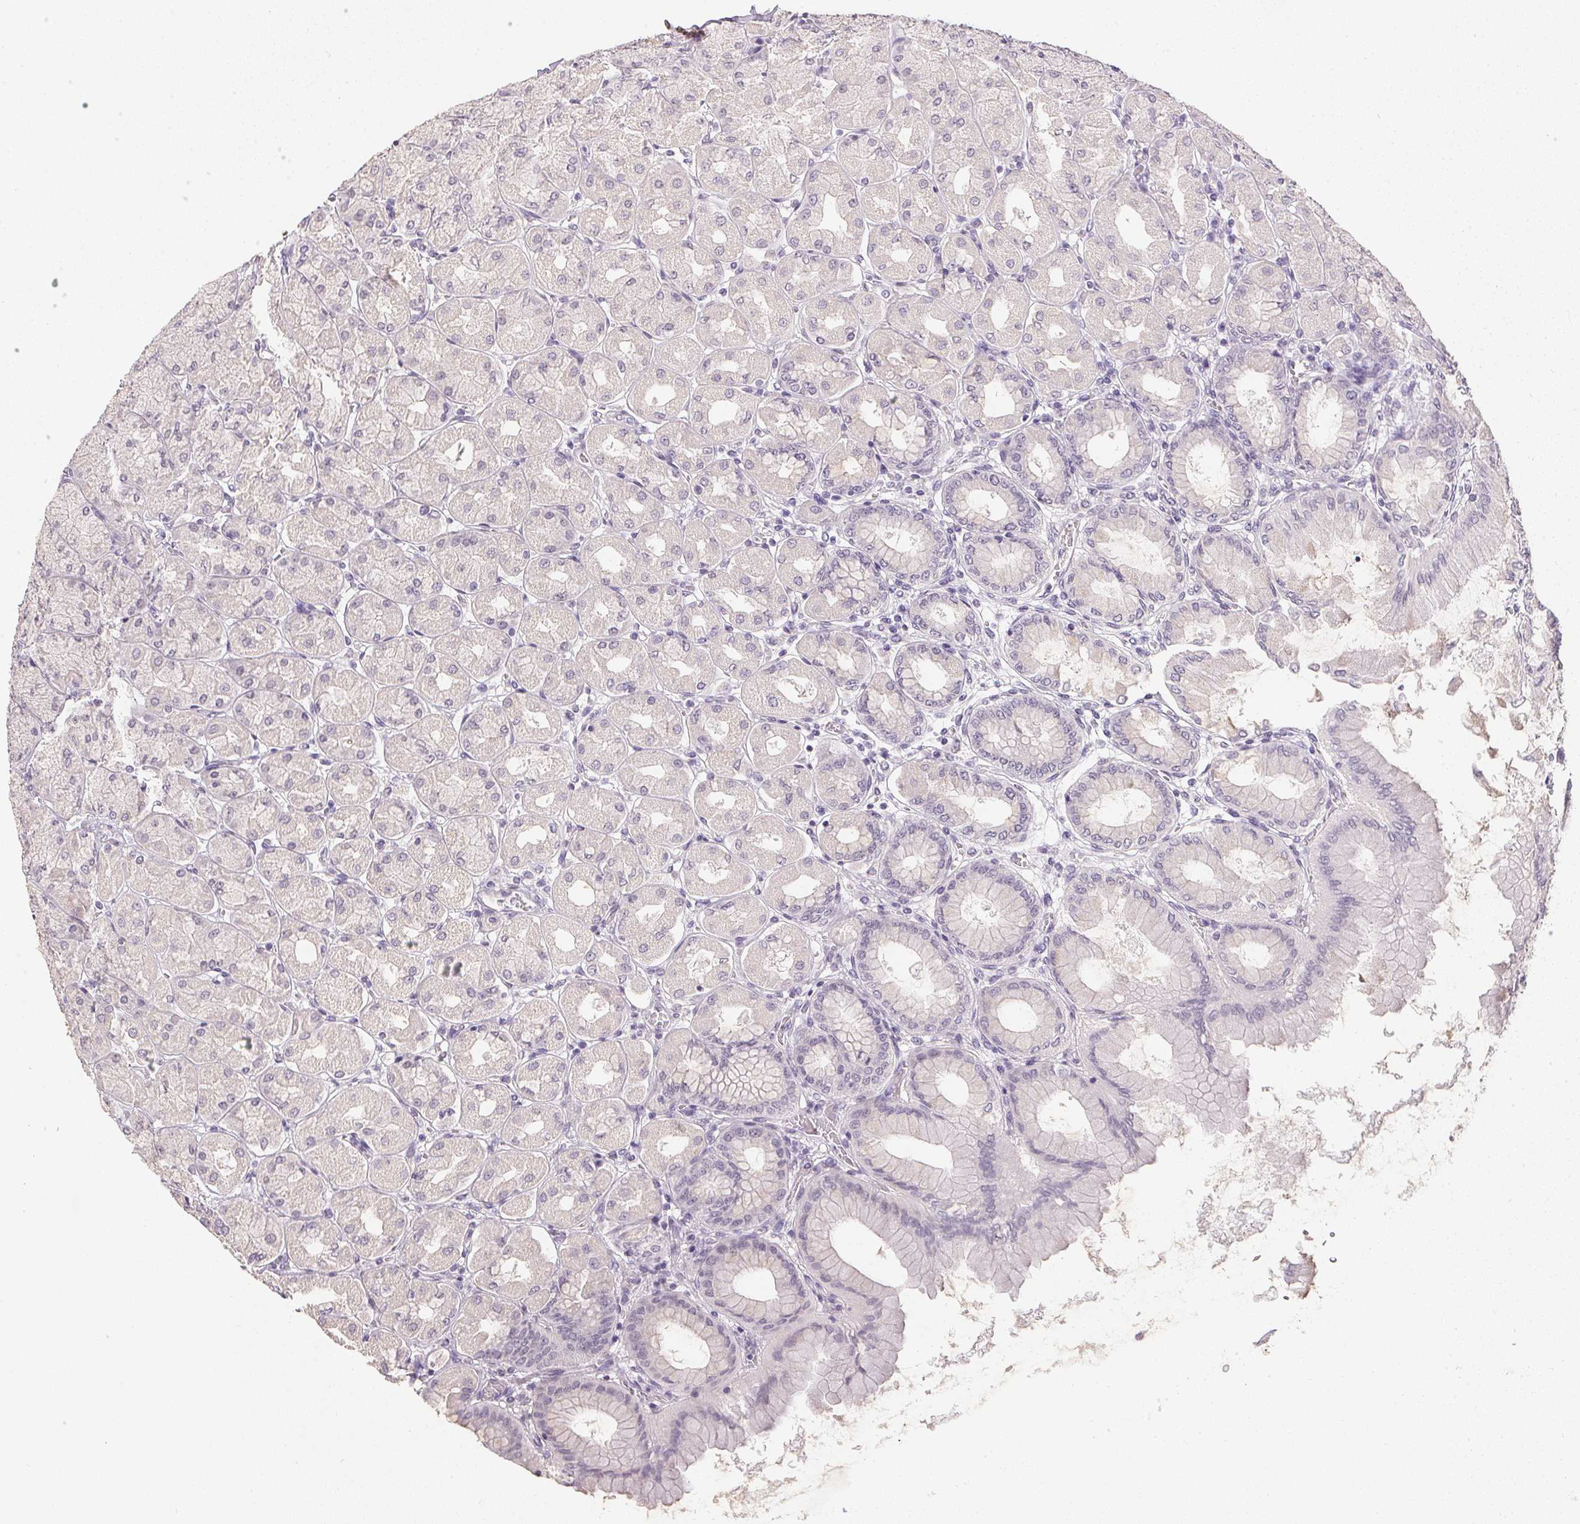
{"staining": {"intensity": "negative", "quantity": "none", "location": "none"}, "tissue": "stomach", "cell_type": "Glandular cells", "image_type": "normal", "snomed": [{"axis": "morphology", "description": "Normal tissue, NOS"}, {"axis": "topography", "description": "Stomach, upper"}], "caption": "An IHC photomicrograph of unremarkable stomach is shown. There is no staining in glandular cells of stomach.", "gene": "PPY", "patient": {"sex": "female", "age": 56}}